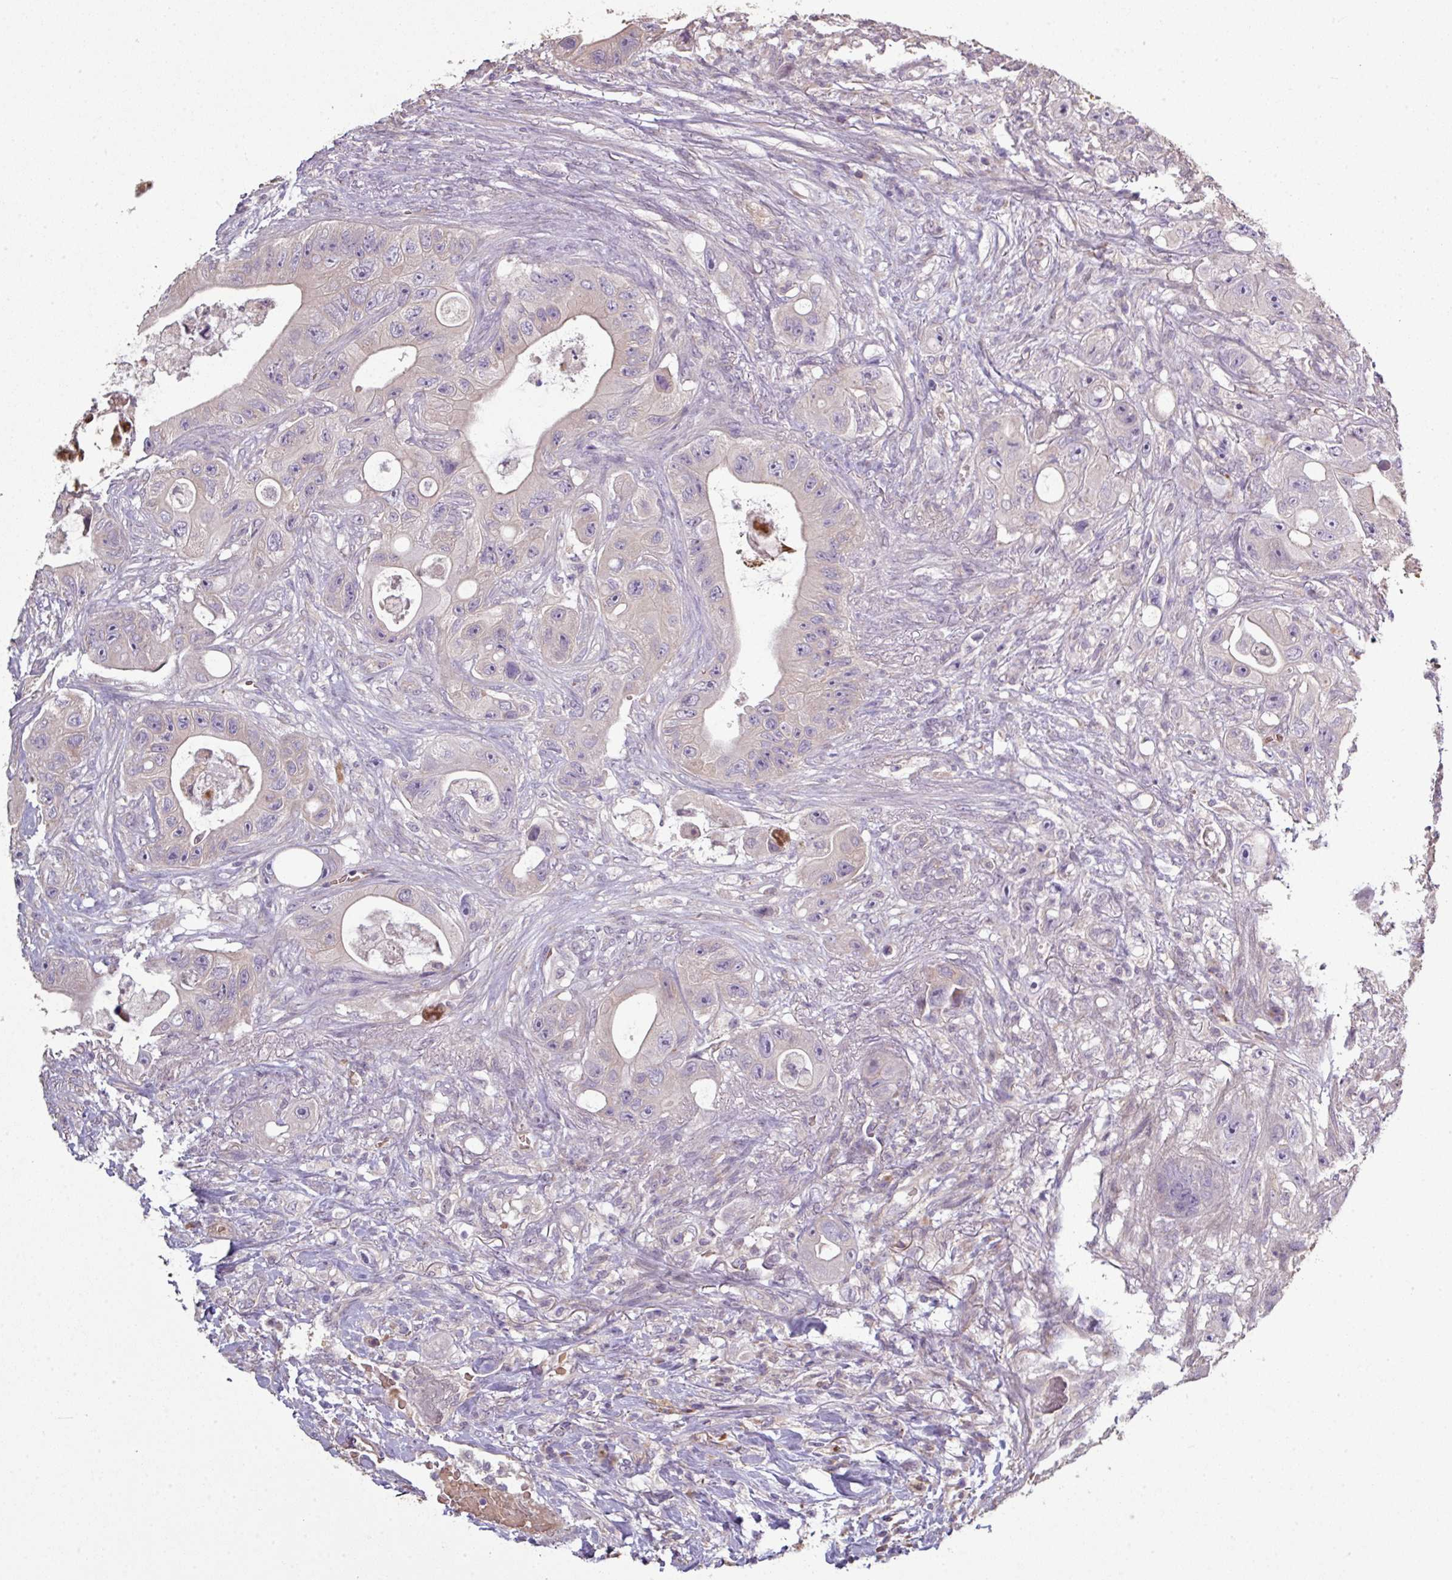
{"staining": {"intensity": "negative", "quantity": "none", "location": "none"}, "tissue": "colorectal cancer", "cell_type": "Tumor cells", "image_type": "cancer", "snomed": [{"axis": "morphology", "description": "Adenocarcinoma, NOS"}, {"axis": "topography", "description": "Colon"}], "caption": "High power microscopy image of an IHC photomicrograph of colorectal cancer (adenocarcinoma), revealing no significant expression in tumor cells. (IHC, brightfield microscopy, high magnification).", "gene": "NHSL2", "patient": {"sex": "female", "age": 46}}